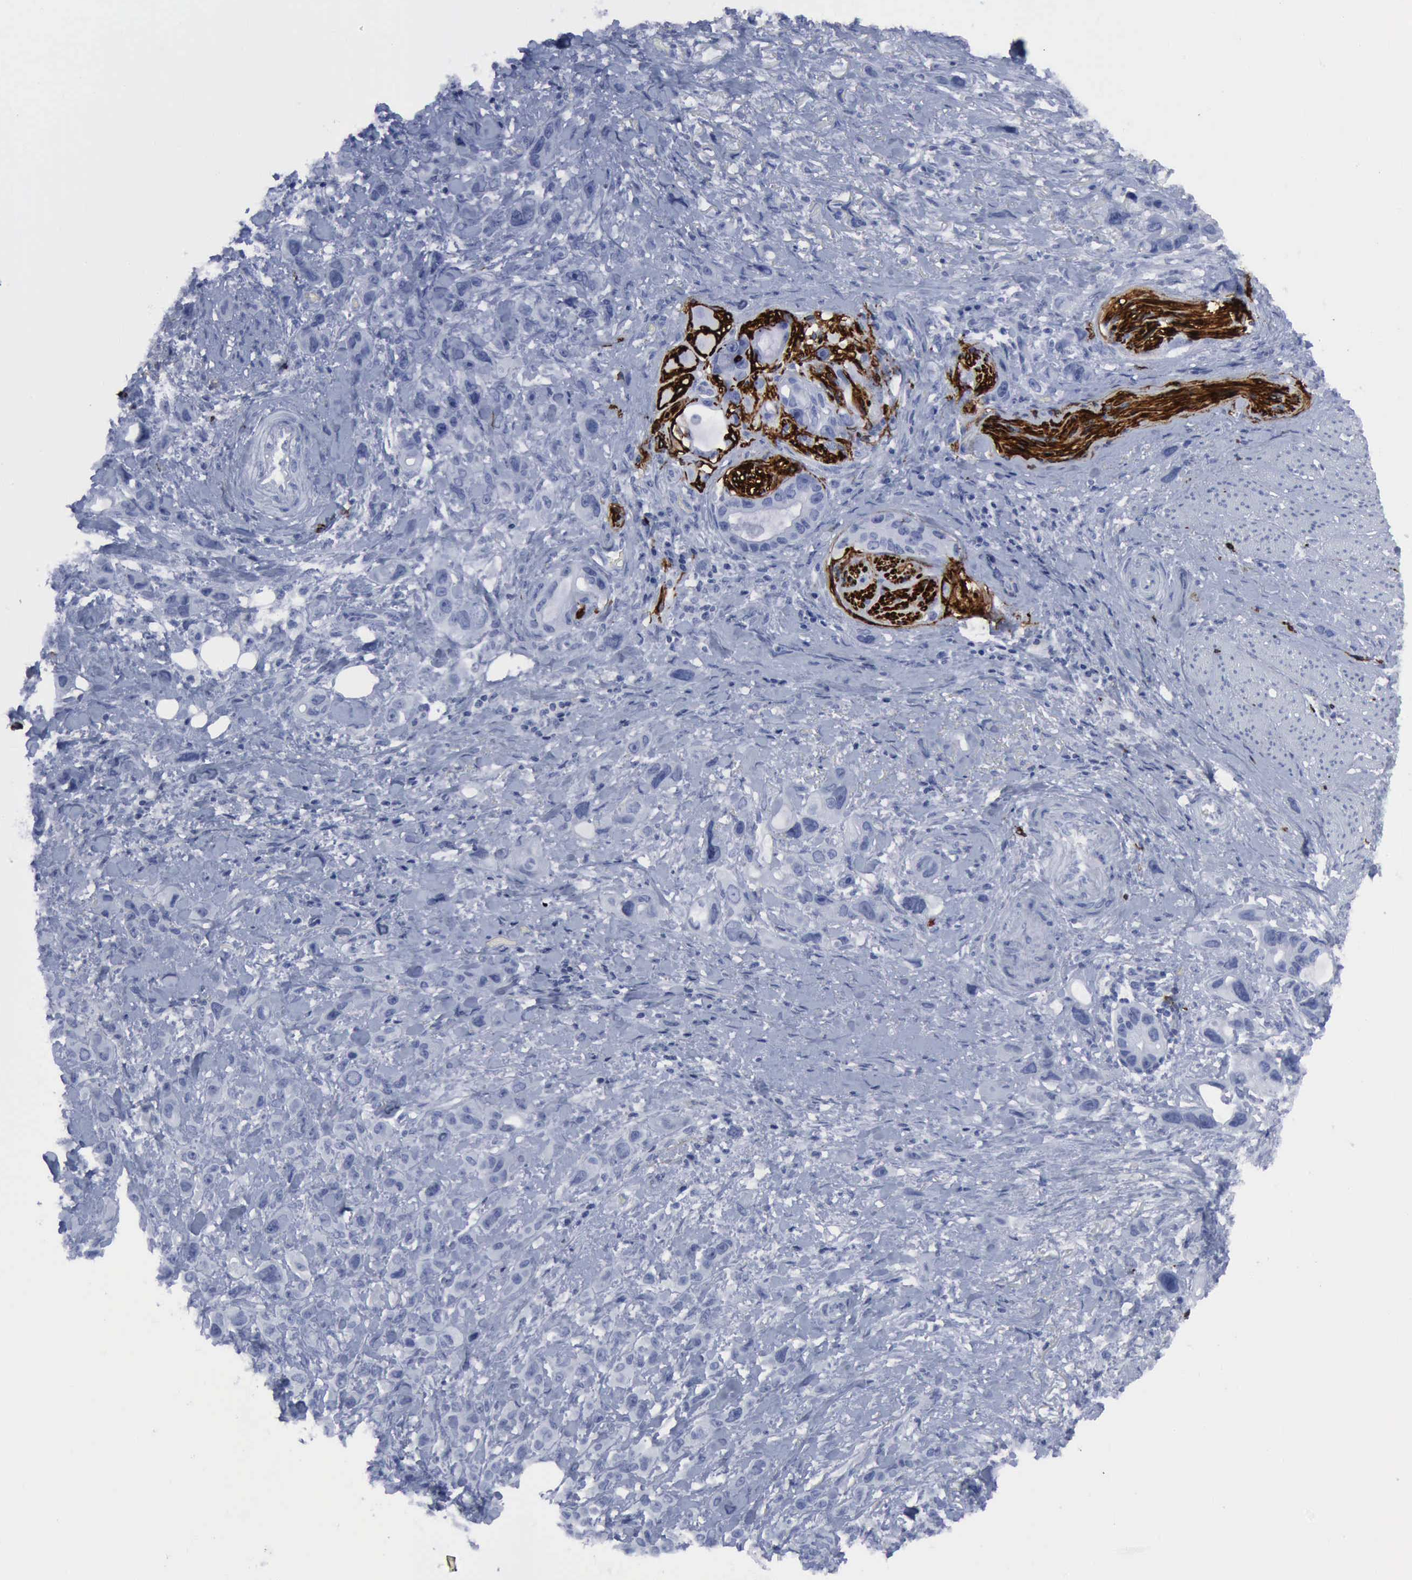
{"staining": {"intensity": "negative", "quantity": "none", "location": "none"}, "tissue": "stomach cancer", "cell_type": "Tumor cells", "image_type": "cancer", "snomed": [{"axis": "morphology", "description": "Adenocarcinoma, NOS"}, {"axis": "topography", "description": "Stomach, upper"}], "caption": "Immunohistochemical staining of stomach cancer demonstrates no significant expression in tumor cells. (Immunohistochemistry (ihc), brightfield microscopy, high magnification).", "gene": "NGFR", "patient": {"sex": "male", "age": 47}}